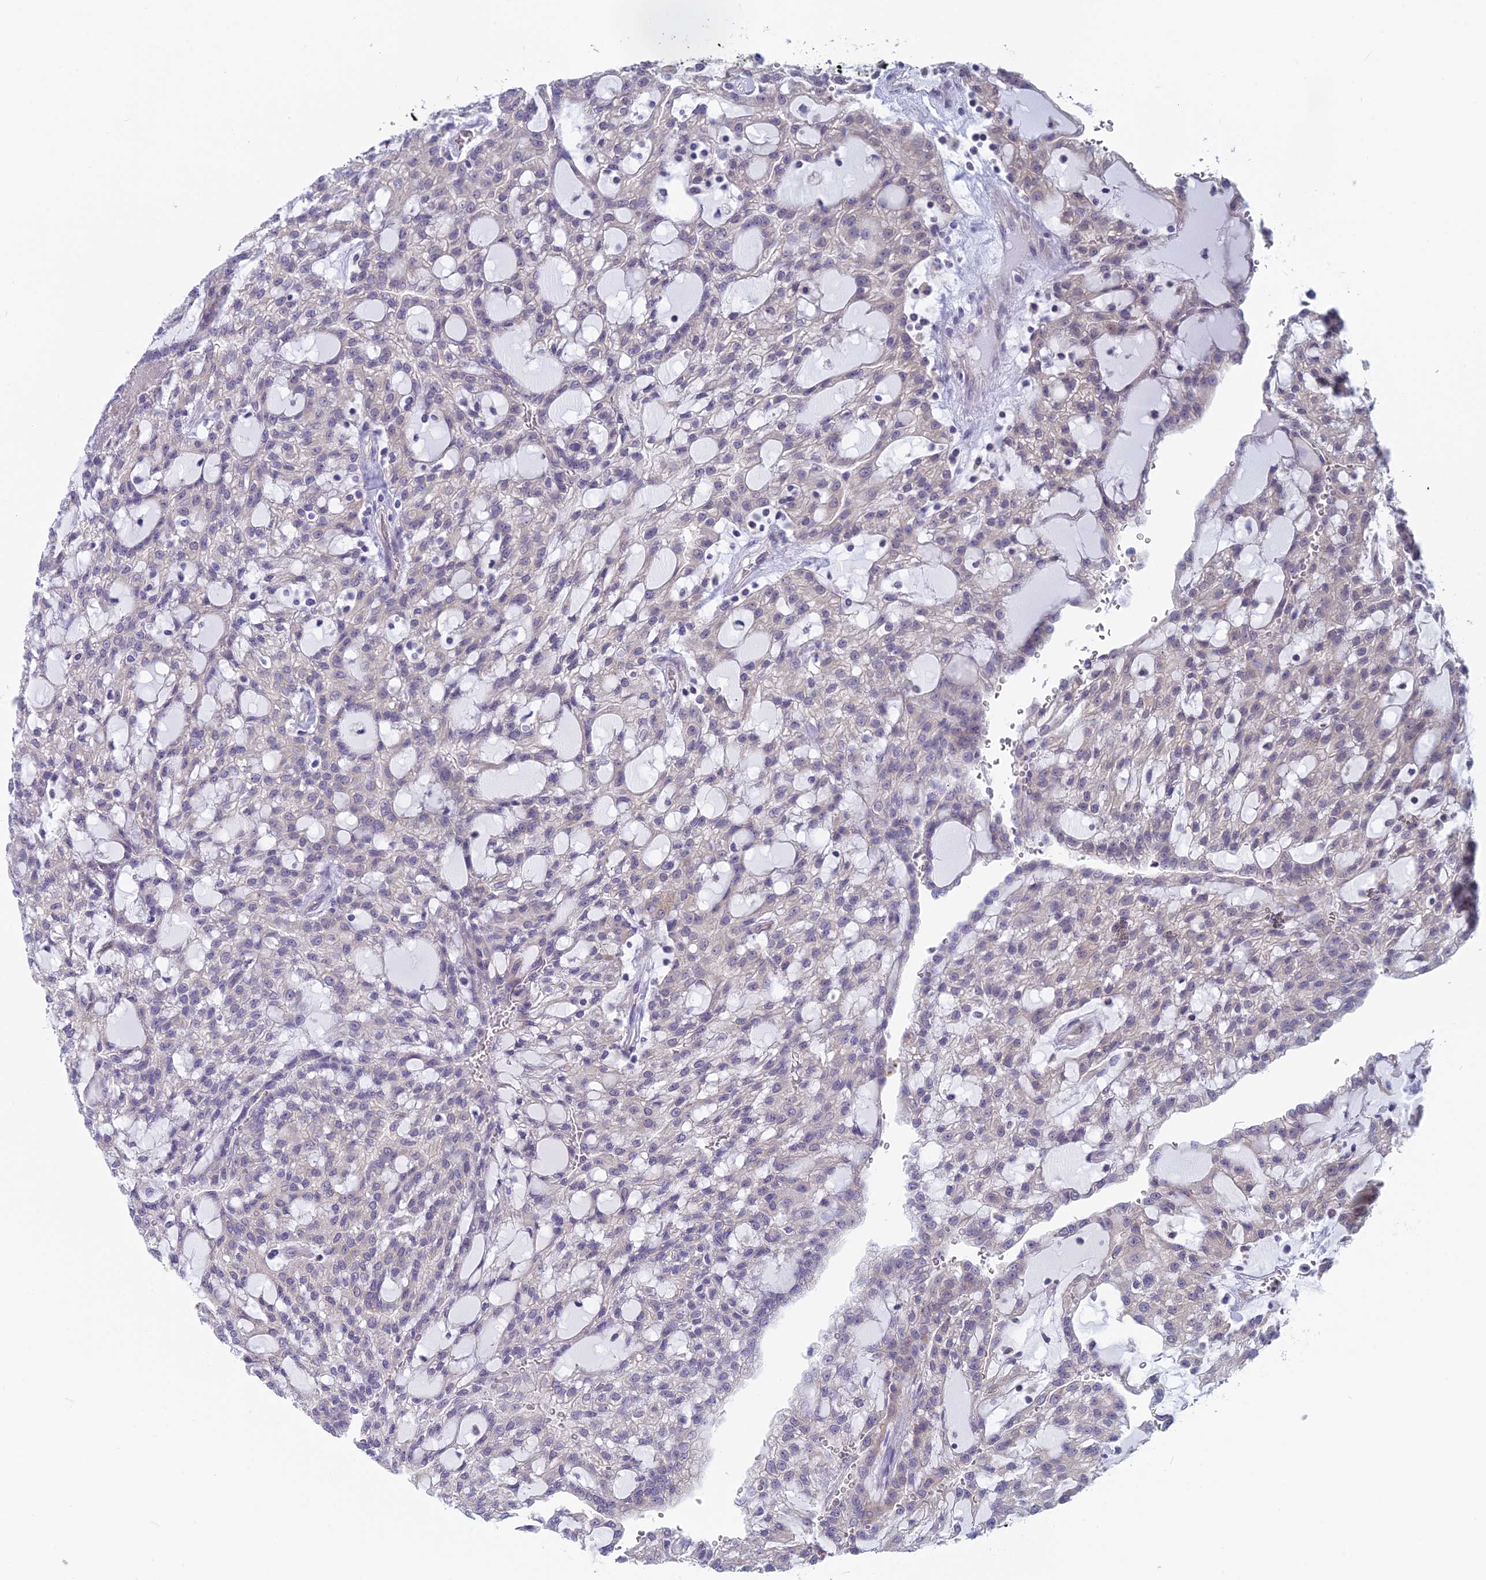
{"staining": {"intensity": "moderate", "quantity": "<25%", "location": "cytoplasmic/membranous"}, "tissue": "renal cancer", "cell_type": "Tumor cells", "image_type": "cancer", "snomed": [{"axis": "morphology", "description": "Adenocarcinoma, NOS"}, {"axis": "topography", "description": "Kidney"}], "caption": "DAB (3,3'-diaminobenzidine) immunohistochemical staining of renal adenocarcinoma exhibits moderate cytoplasmic/membranous protein expression in approximately <25% of tumor cells.", "gene": "MRI1", "patient": {"sex": "male", "age": 63}}